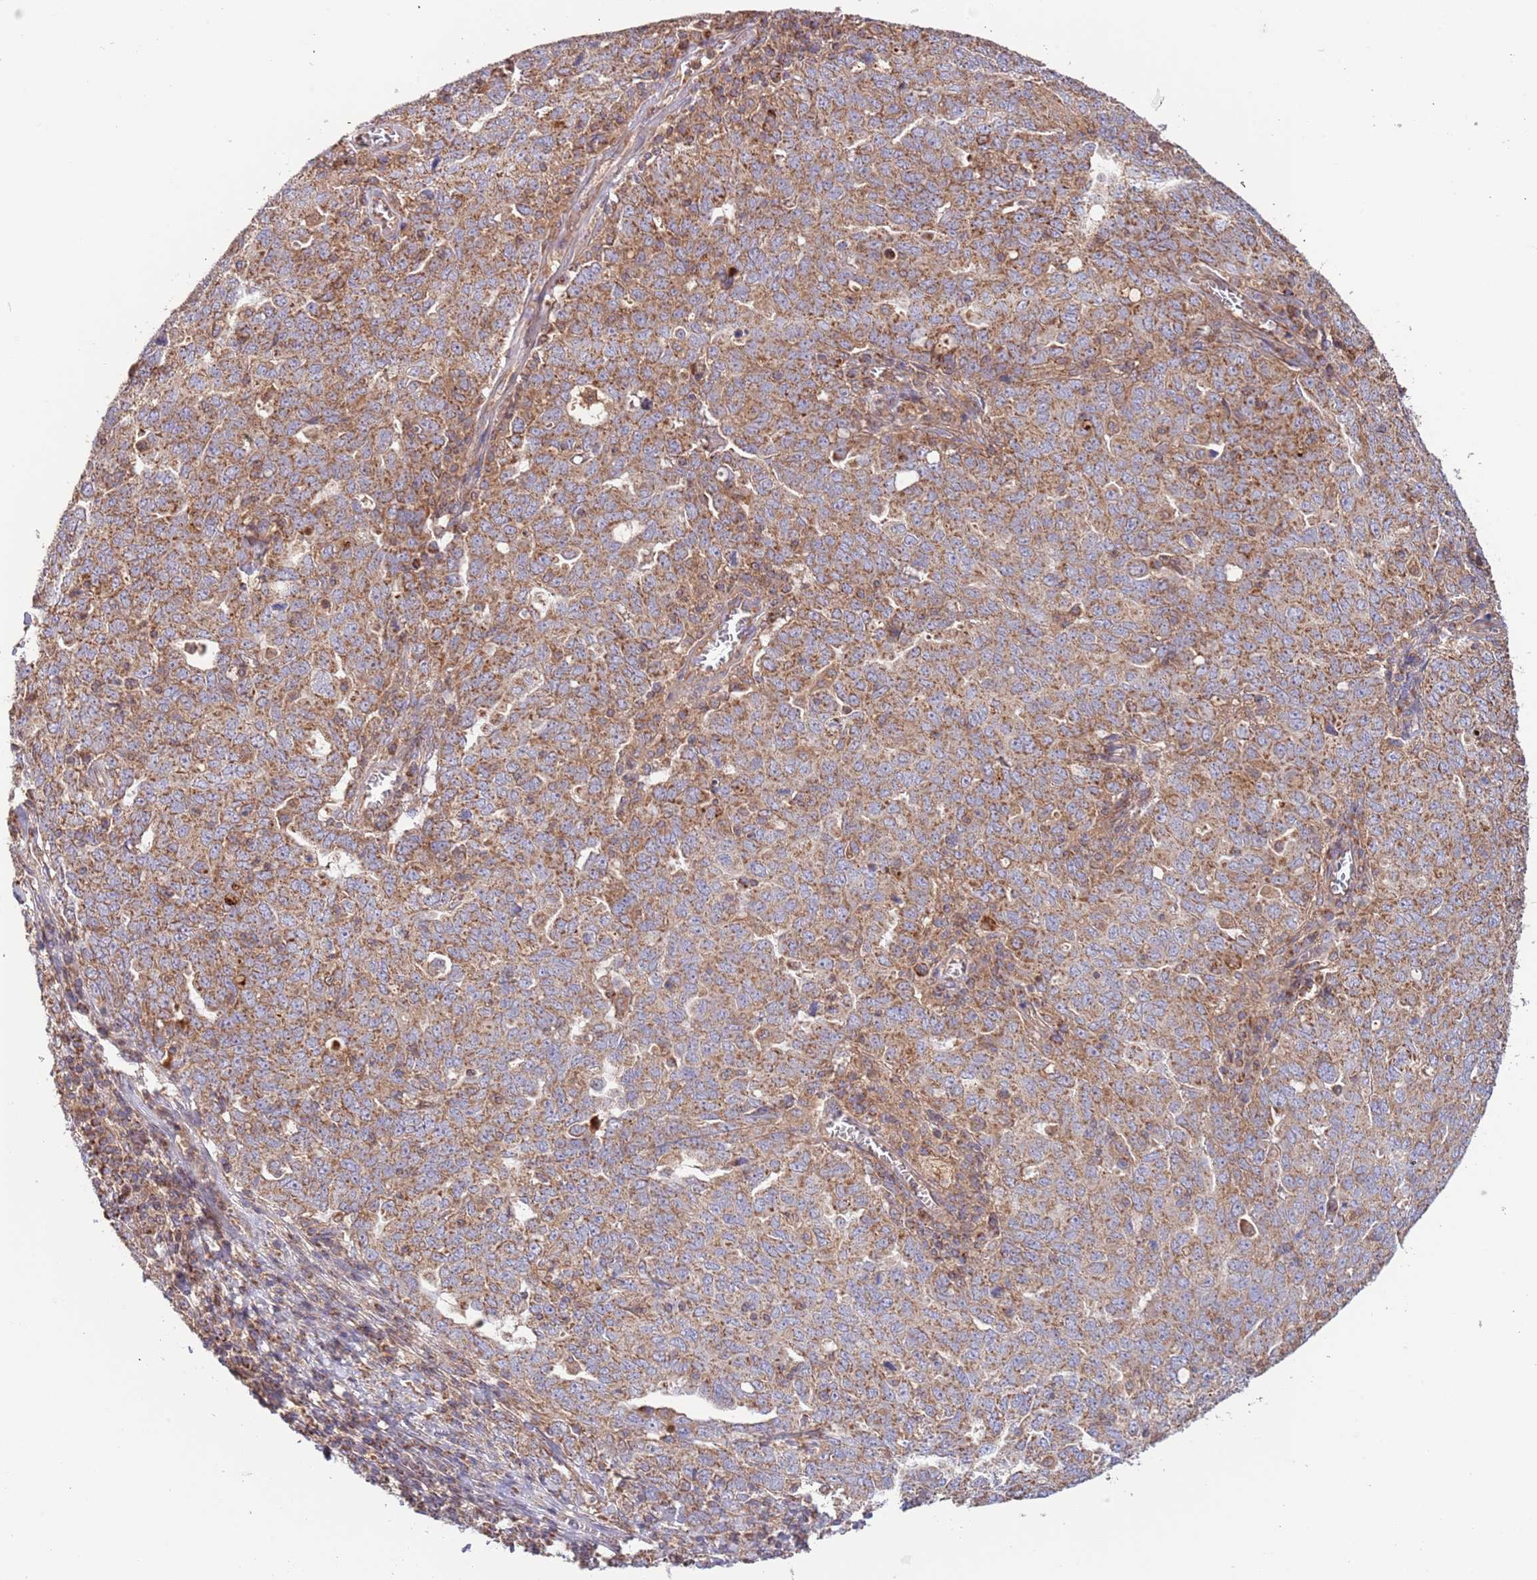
{"staining": {"intensity": "moderate", "quantity": ">75%", "location": "cytoplasmic/membranous"}, "tissue": "ovarian cancer", "cell_type": "Tumor cells", "image_type": "cancer", "snomed": [{"axis": "morphology", "description": "Carcinoma, endometroid"}, {"axis": "topography", "description": "Ovary"}], "caption": "This image reveals immunohistochemistry (IHC) staining of endometroid carcinoma (ovarian), with medium moderate cytoplasmic/membranous staining in approximately >75% of tumor cells.", "gene": "DNAJA3", "patient": {"sex": "female", "age": 62}}